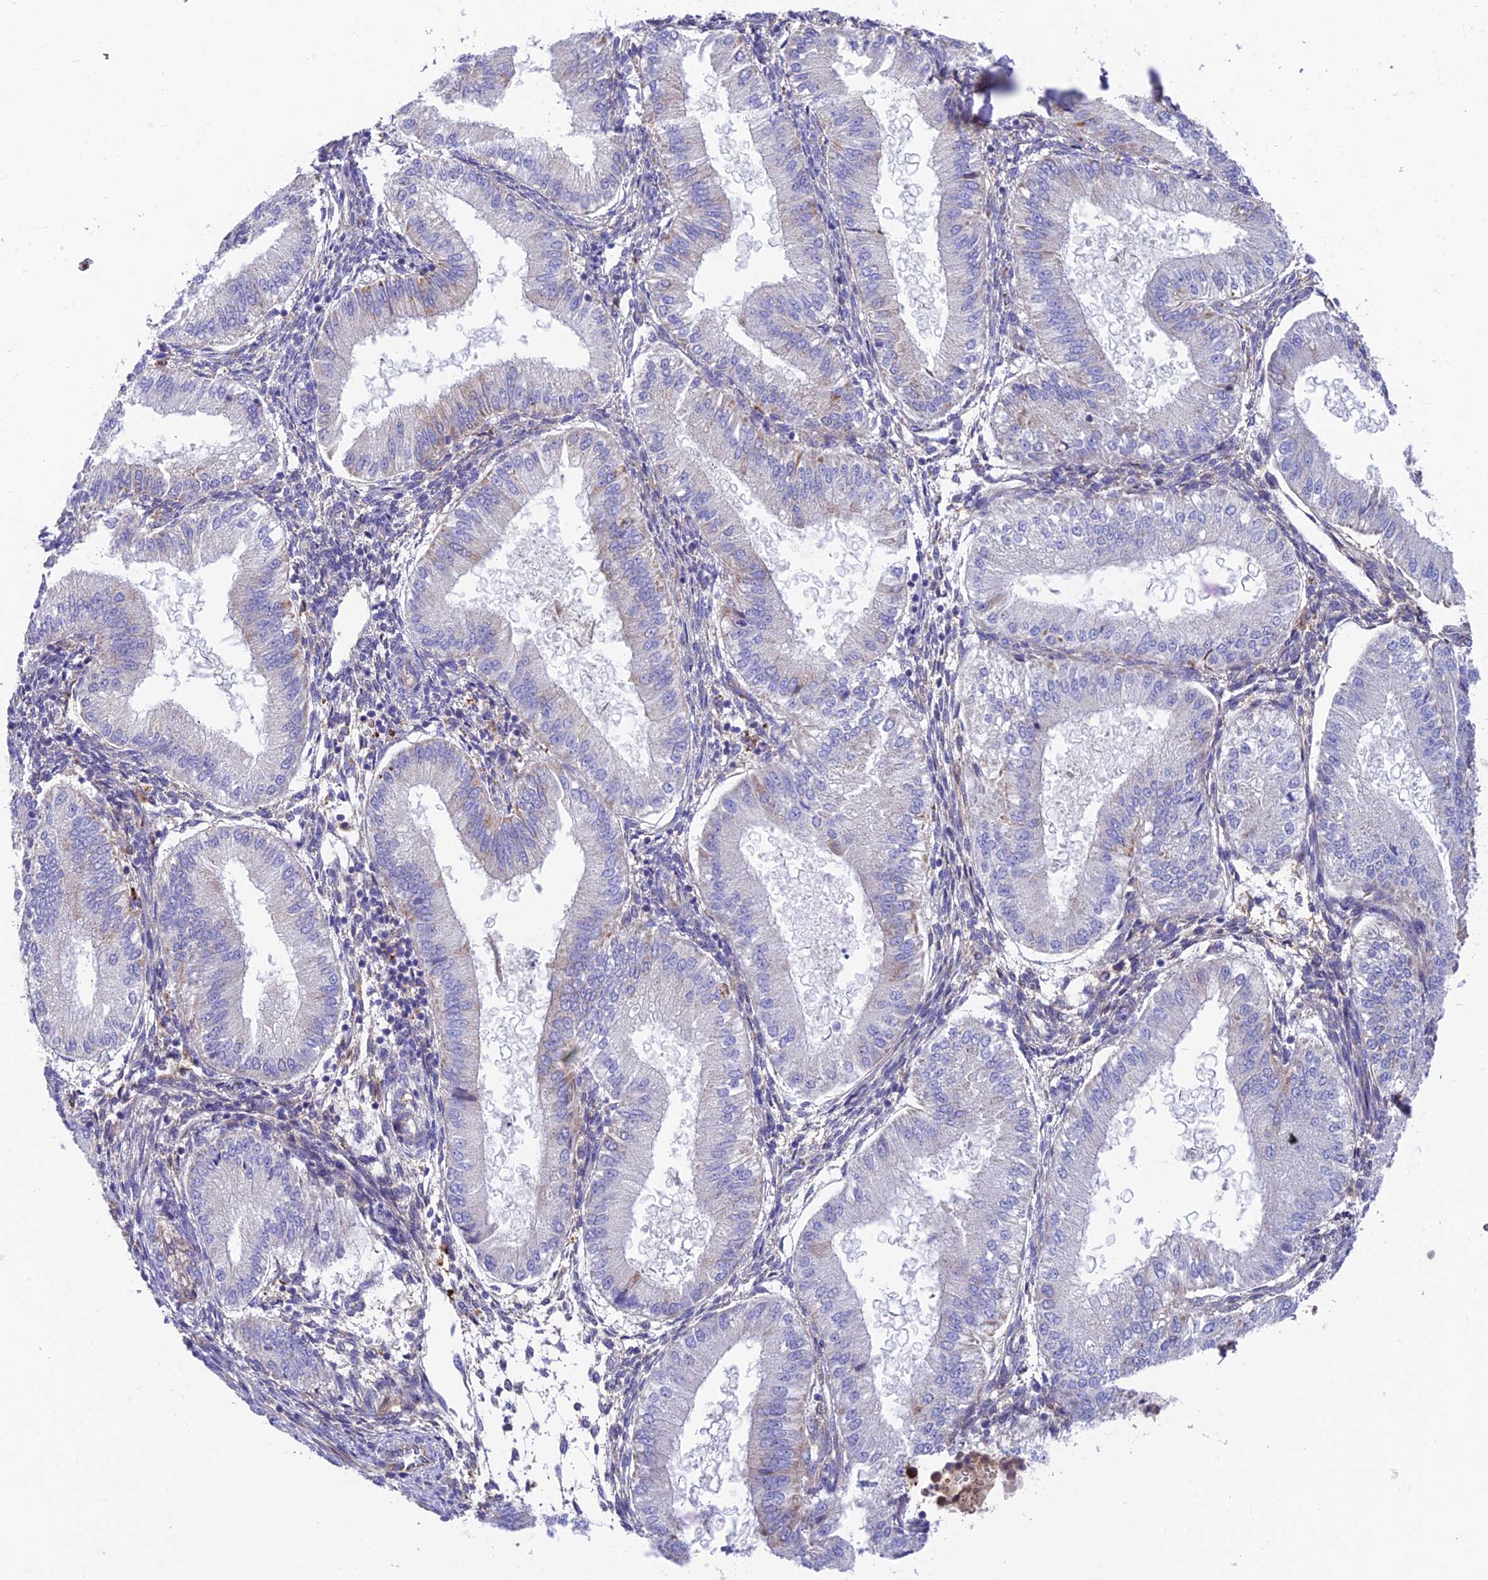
{"staining": {"intensity": "weak", "quantity": "<25%", "location": "cytoplasmic/membranous"}, "tissue": "endometrium", "cell_type": "Cells in endometrial stroma", "image_type": "normal", "snomed": [{"axis": "morphology", "description": "Normal tissue, NOS"}, {"axis": "topography", "description": "Endometrium"}], "caption": "Cells in endometrial stroma are negative for protein expression in normal human endometrium. The staining was performed using DAB to visualize the protein expression in brown, while the nuclei were stained in blue with hematoxylin (Magnification: 20x).", "gene": "TIGD6", "patient": {"sex": "female", "age": 39}}